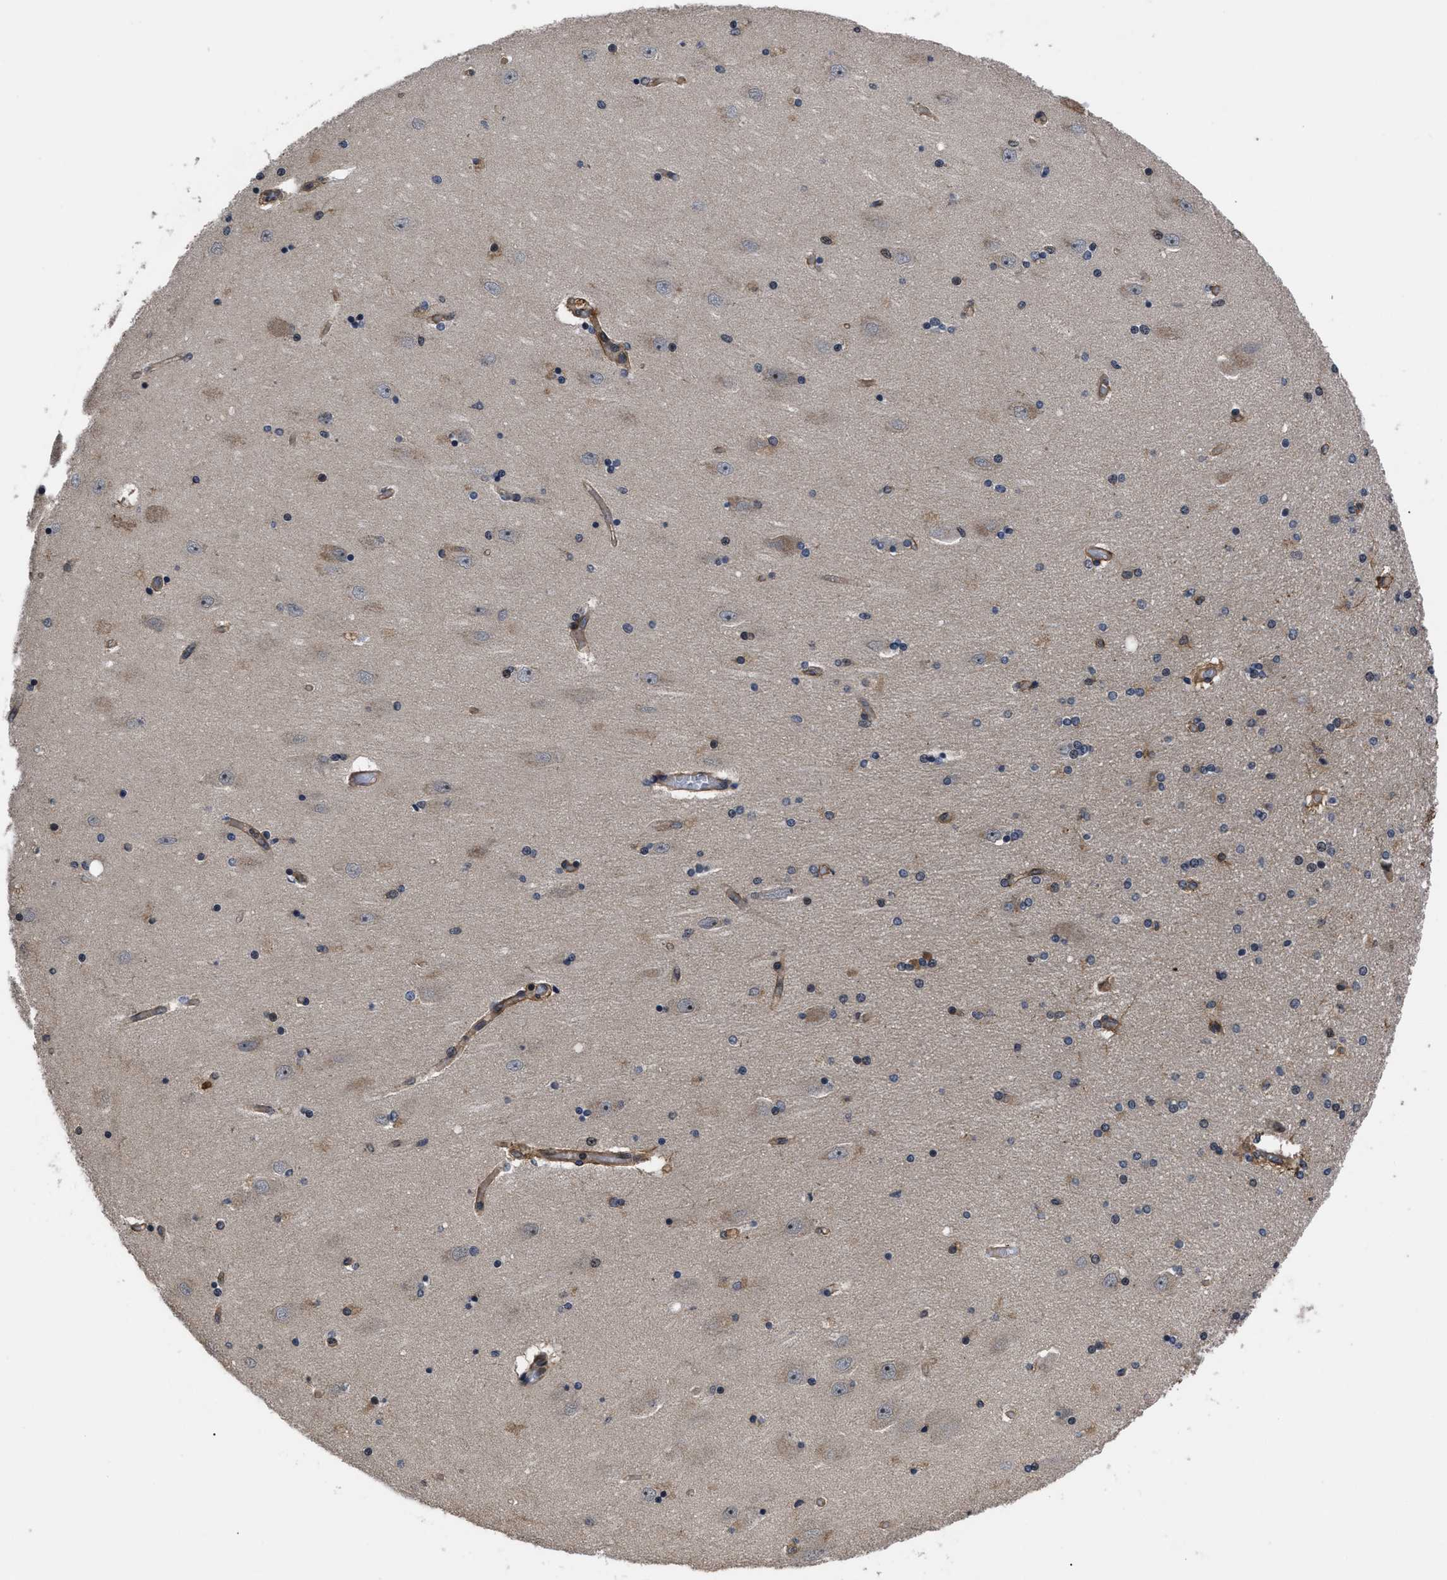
{"staining": {"intensity": "weak", "quantity": "<25%", "location": "cytoplasmic/membranous"}, "tissue": "hippocampus", "cell_type": "Glial cells", "image_type": "normal", "snomed": [{"axis": "morphology", "description": "Normal tissue, NOS"}, {"axis": "topography", "description": "Hippocampus"}], "caption": "Immunohistochemical staining of benign human hippocampus demonstrates no significant expression in glial cells.", "gene": "DNAJC14", "patient": {"sex": "female", "age": 54}}